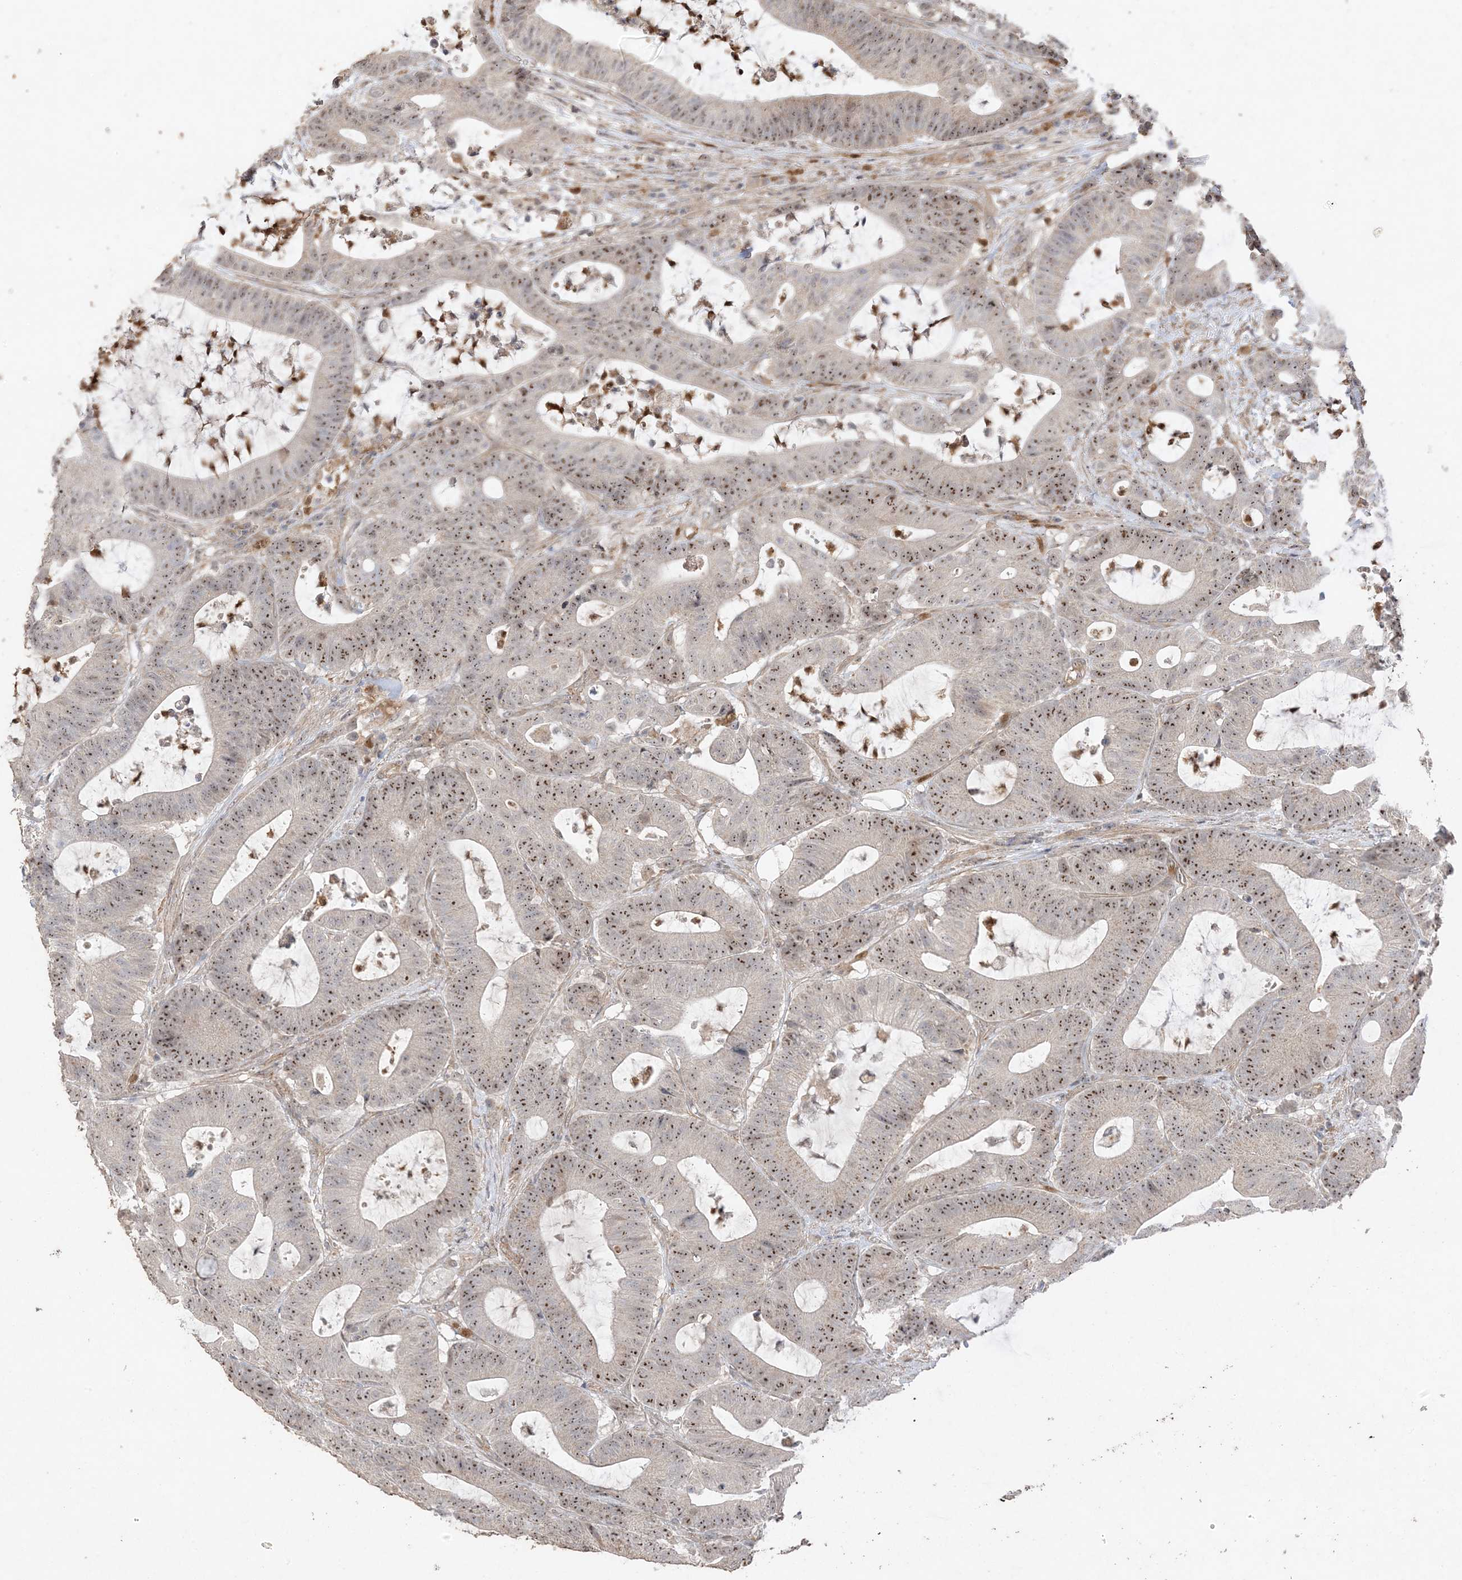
{"staining": {"intensity": "moderate", "quantity": ">75%", "location": "nuclear"}, "tissue": "colorectal cancer", "cell_type": "Tumor cells", "image_type": "cancer", "snomed": [{"axis": "morphology", "description": "Adenocarcinoma, NOS"}, {"axis": "topography", "description": "Colon"}], "caption": "Protein staining of colorectal adenocarcinoma tissue exhibits moderate nuclear expression in approximately >75% of tumor cells.", "gene": "DDX18", "patient": {"sex": "female", "age": 84}}